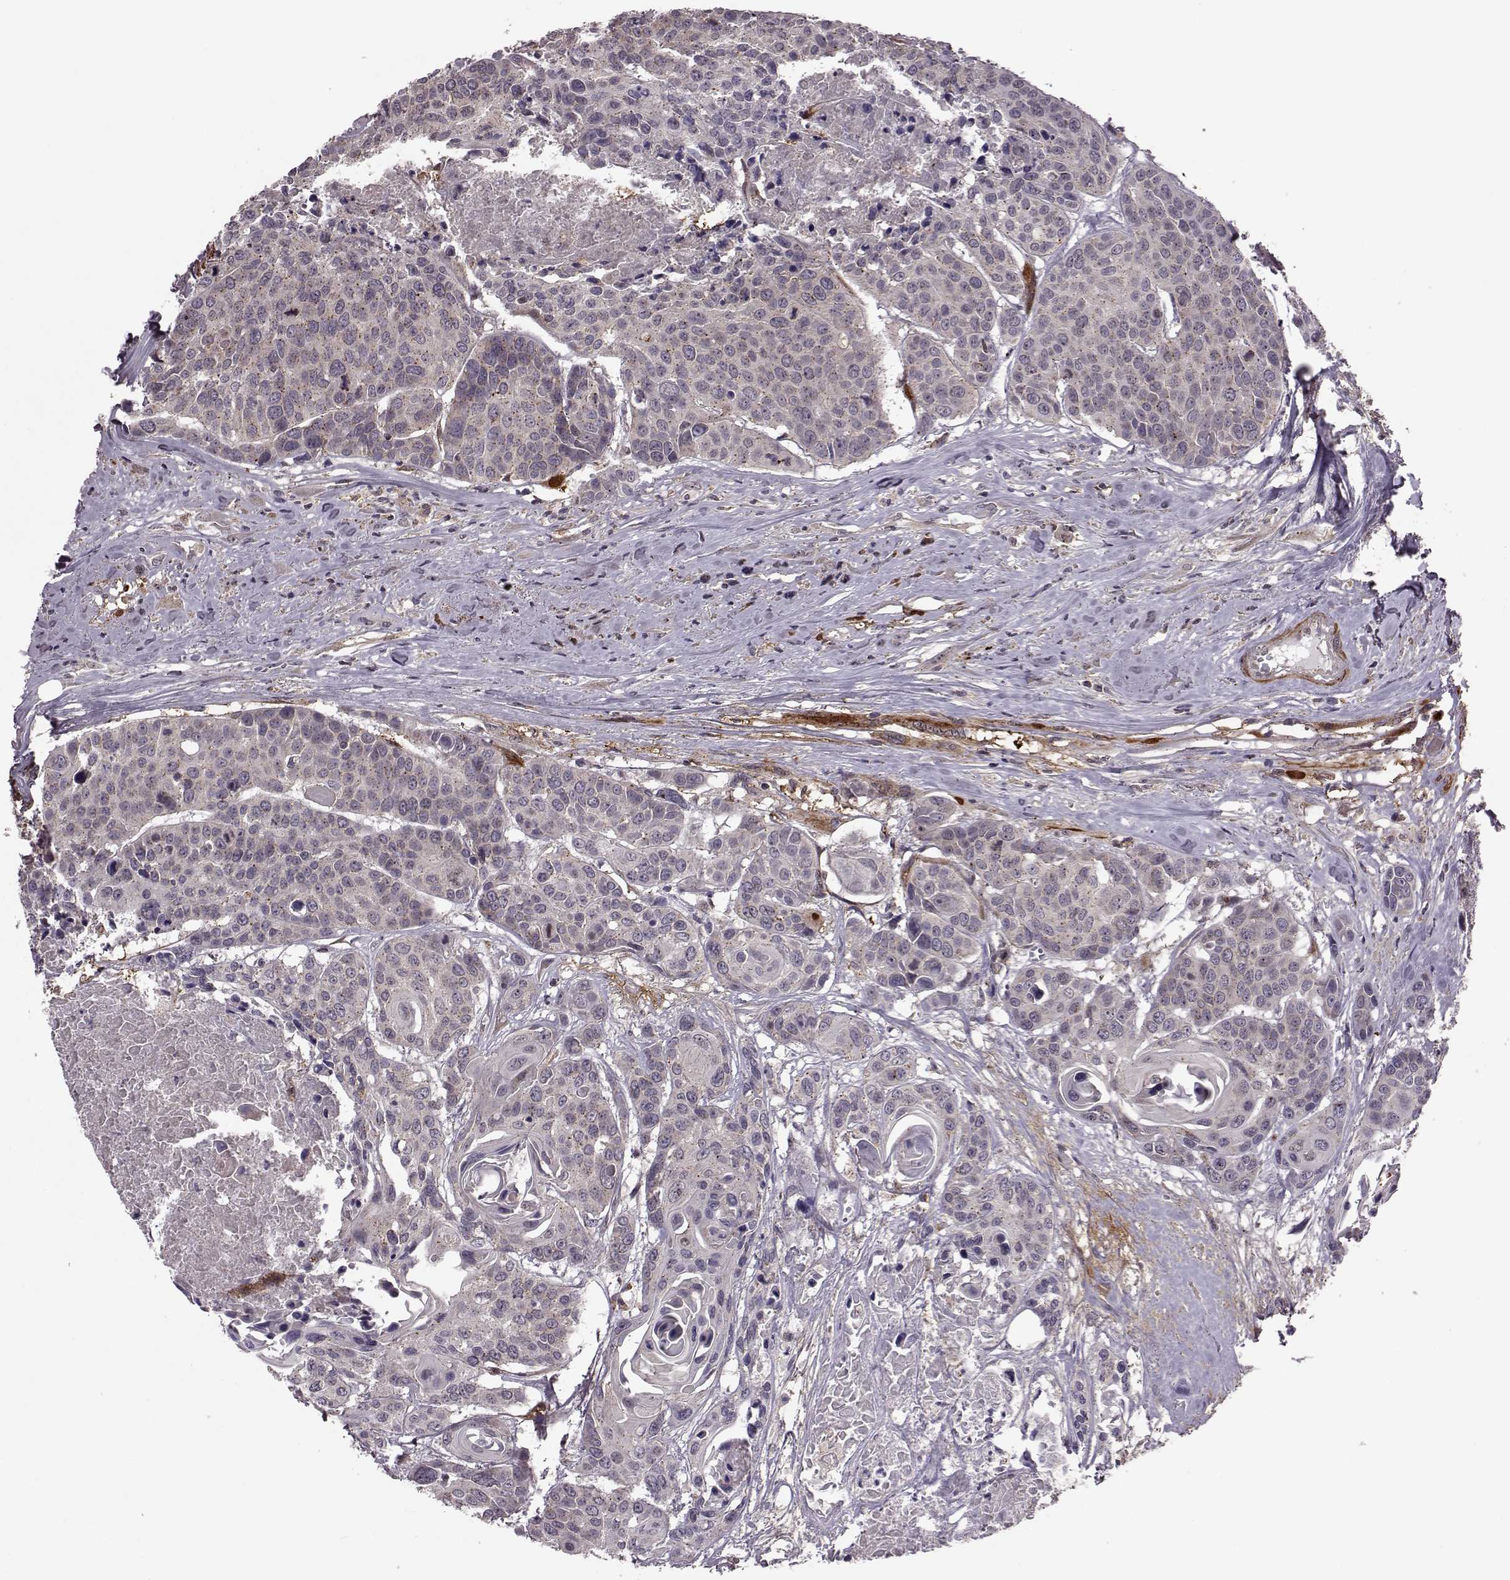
{"staining": {"intensity": "weak", "quantity": ">75%", "location": "cytoplasmic/membranous"}, "tissue": "head and neck cancer", "cell_type": "Tumor cells", "image_type": "cancer", "snomed": [{"axis": "morphology", "description": "Squamous cell carcinoma, NOS"}, {"axis": "topography", "description": "Oral tissue"}, {"axis": "topography", "description": "Head-Neck"}], "caption": "Protein staining of squamous cell carcinoma (head and neck) tissue exhibits weak cytoplasmic/membranous positivity in approximately >75% of tumor cells. Immunohistochemistry (ihc) stains the protein of interest in brown and the nuclei are stained blue.", "gene": "FNIP2", "patient": {"sex": "male", "age": 56}}